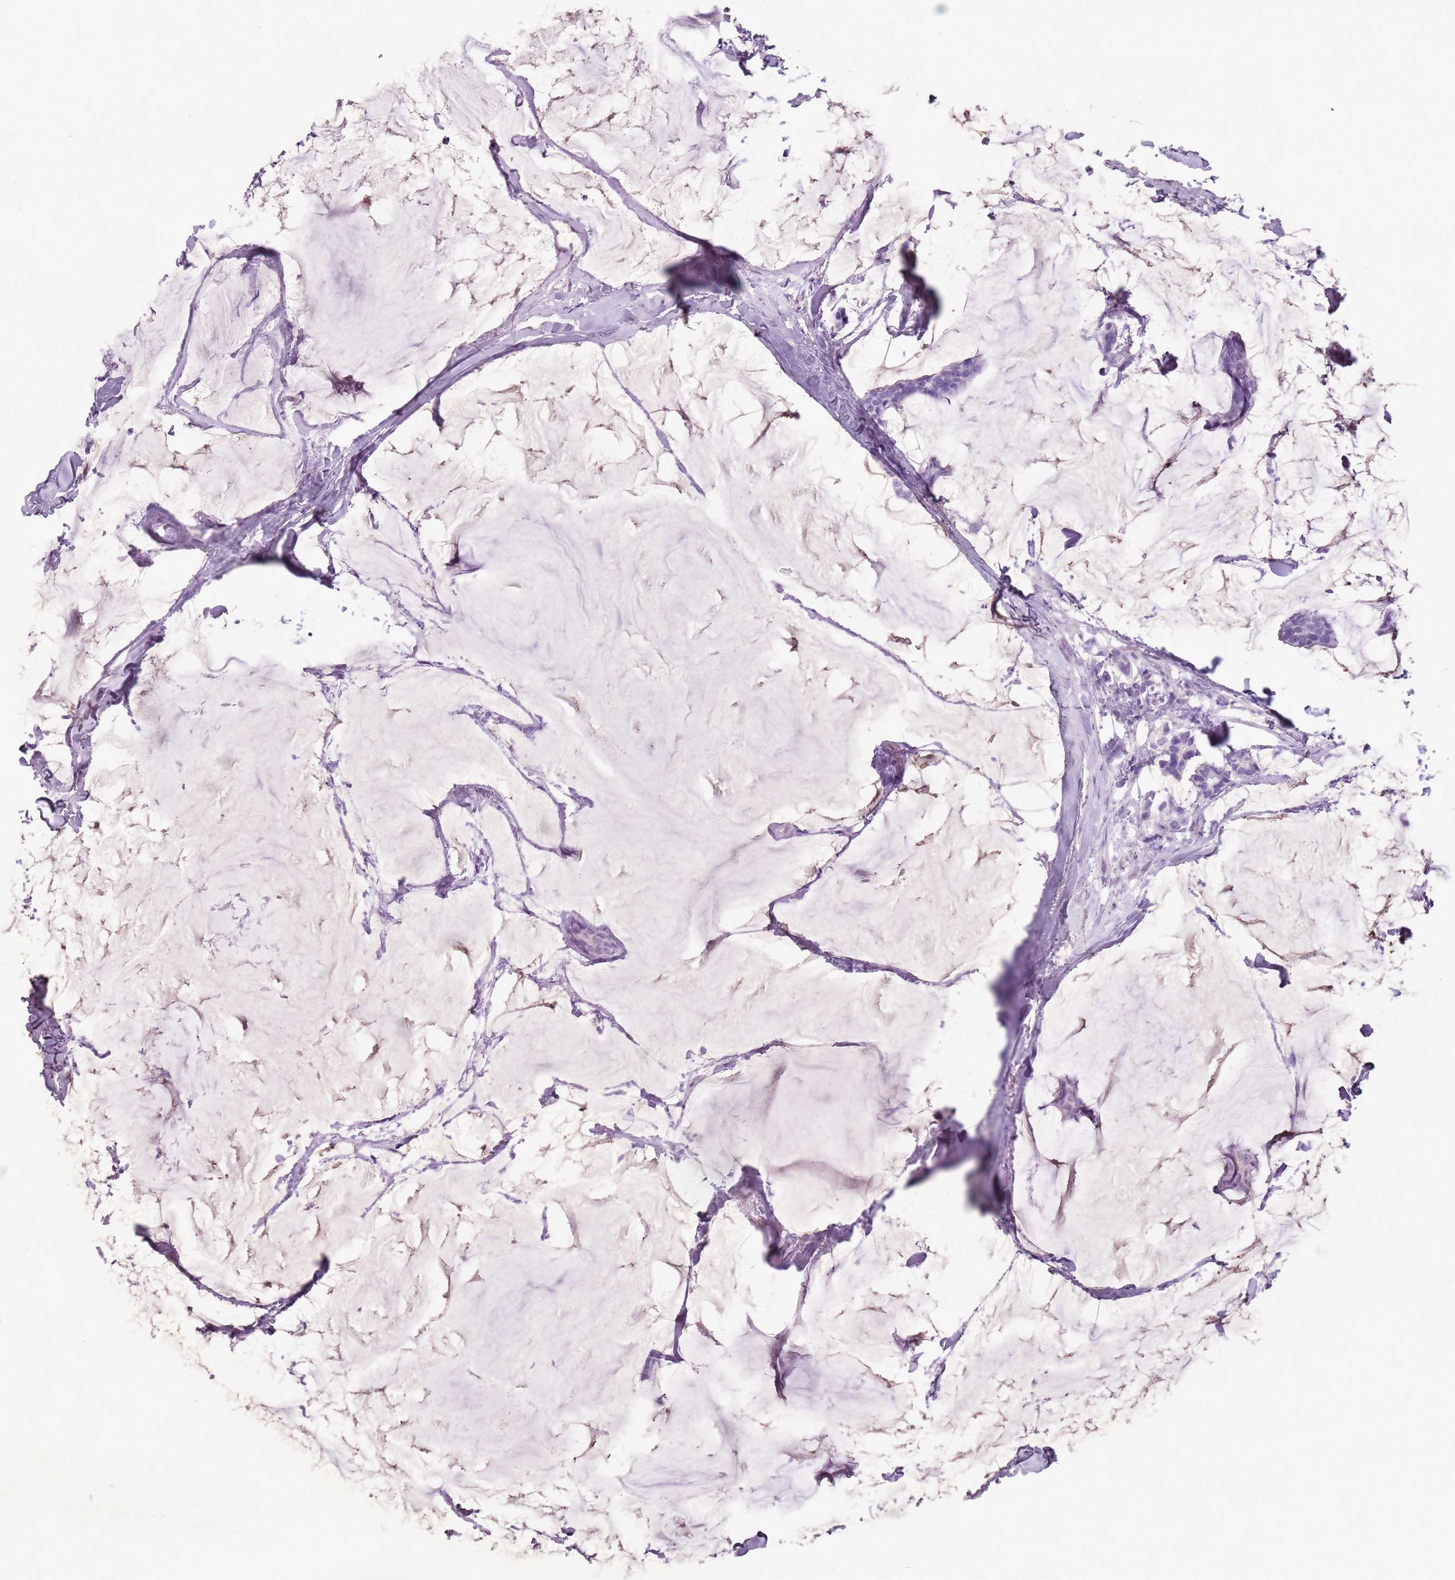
{"staining": {"intensity": "negative", "quantity": "none", "location": "none"}, "tissue": "breast cancer", "cell_type": "Tumor cells", "image_type": "cancer", "snomed": [{"axis": "morphology", "description": "Duct carcinoma"}, {"axis": "topography", "description": "Breast"}], "caption": "Micrograph shows no protein staining in tumor cells of breast intraductal carcinoma tissue. (DAB (3,3'-diaminobenzidine) immunohistochemistry, high magnification).", "gene": "CELF6", "patient": {"sex": "female", "age": 93}}